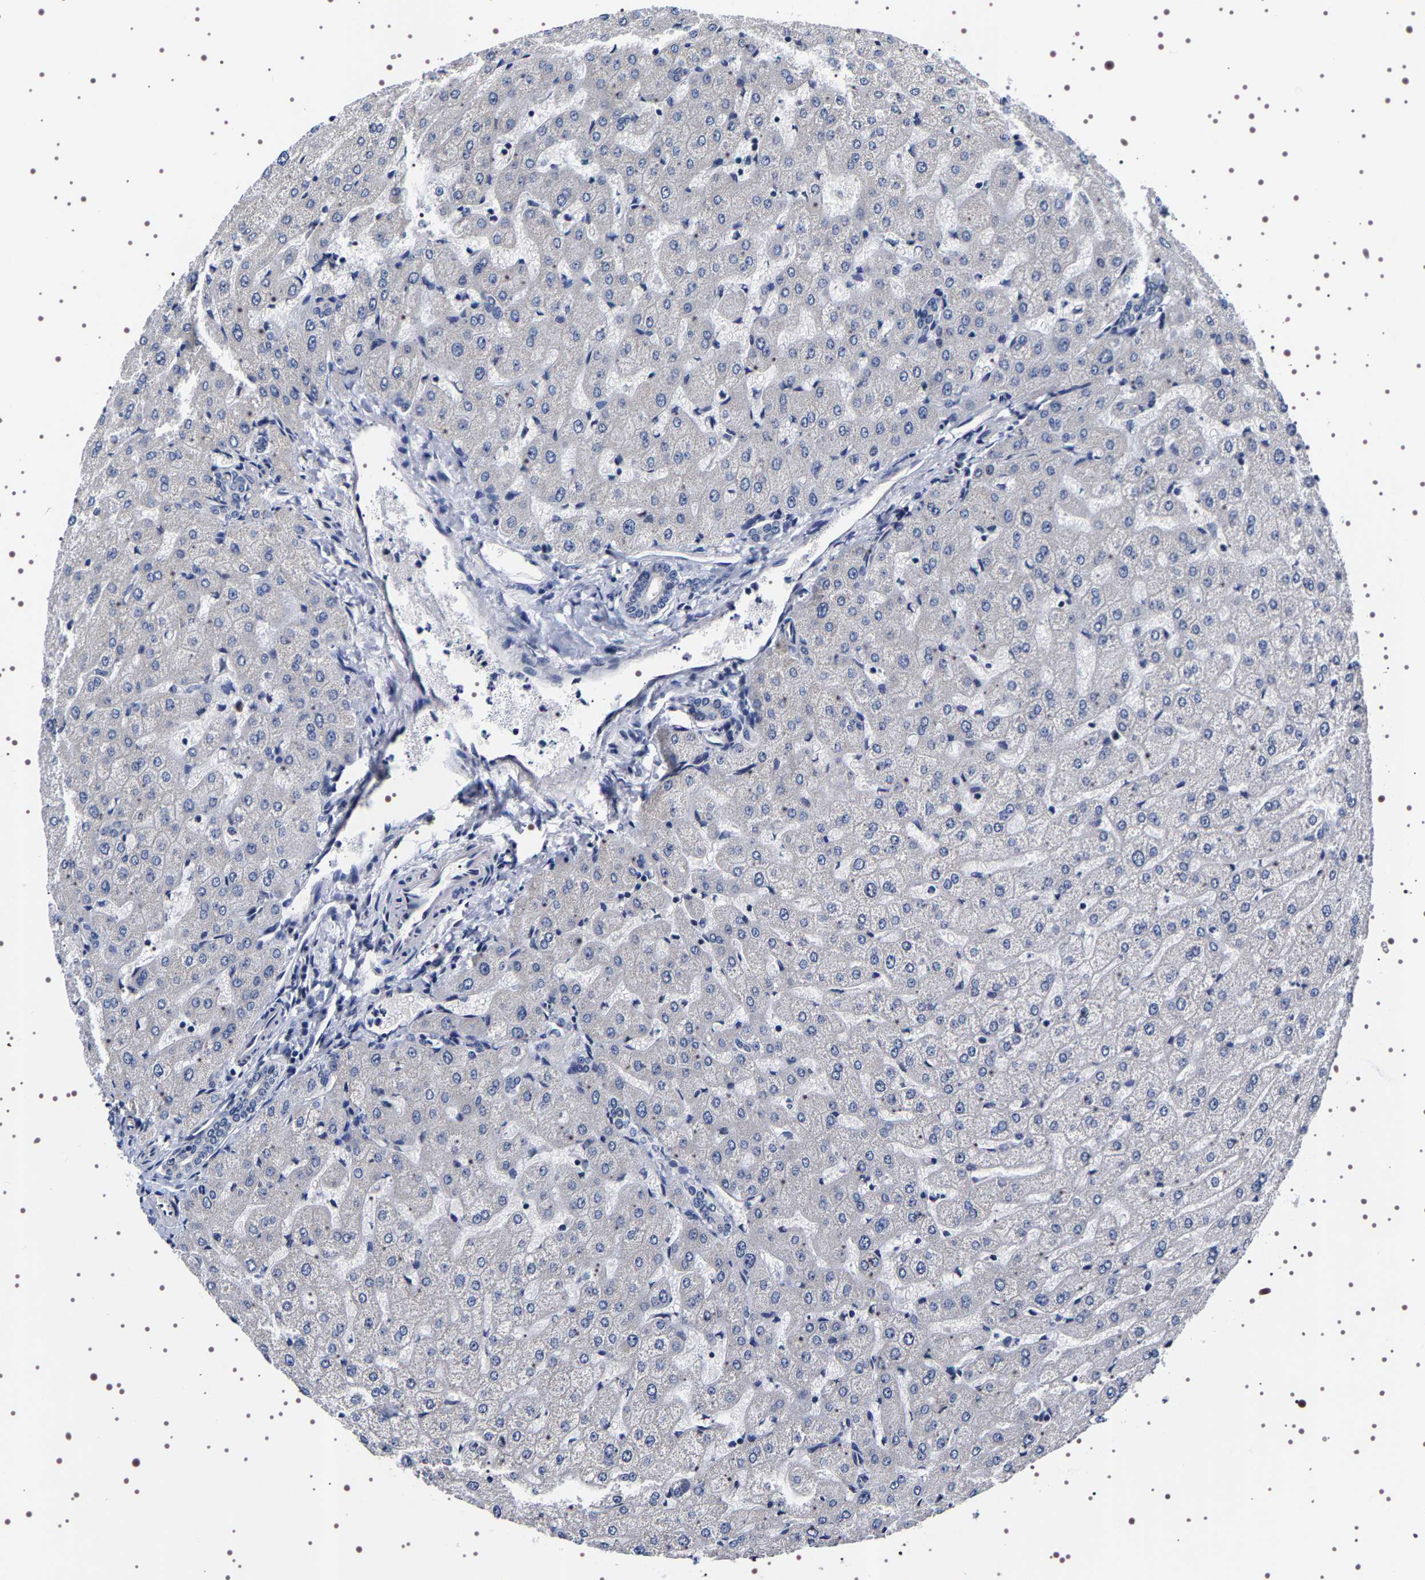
{"staining": {"intensity": "negative", "quantity": "none", "location": "none"}, "tissue": "liver", "cell_type": "Cholangiocytes", "image_type": "normal", "snomed": [{"axis": "morphology", "description": "Normal tissue, NOS"}, {"axis": "morphology", "description": "Fibrosis, NOS"}, {"axis": "topography", "description": "Liver"}], "caption": "IHC micrograph of normal liver: human liver stained with DAB (3,3'-diaminobenzidine) reveals no significant protein positivity in cholangiocytes.", "gene": "GNL3", "patient": {"sex": "female", "age": 29}}